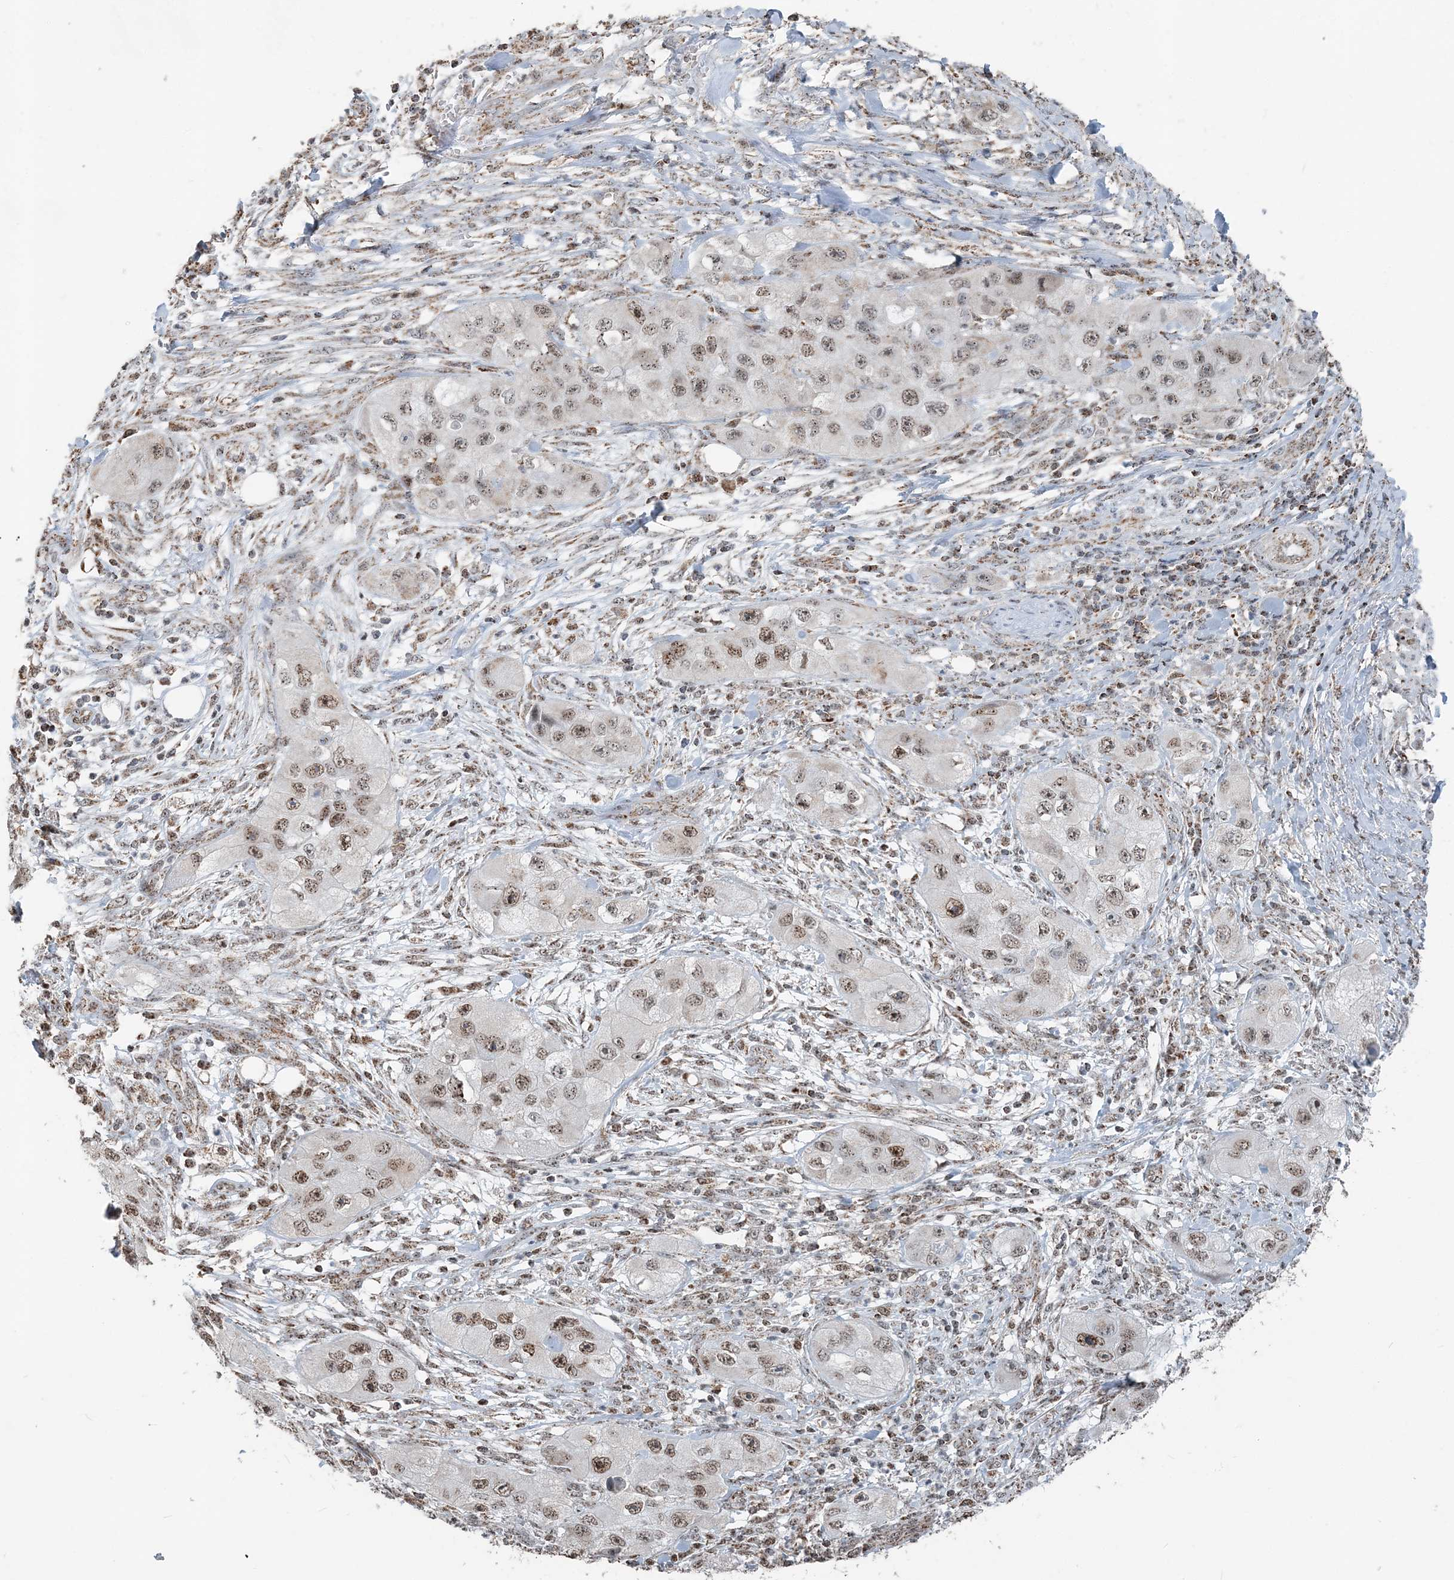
{"staining": {"intensity": "moderate", "quantity": ">75%", "location": "nuclear"}, "tissue": "skin cancer", "cell_type": "Tumor cells", "image_type": "cancer", "snomed": [{"axis": "morphology", "description": "Squamous cell carcinoma, NOS"}, {"axis": "topography", "description": "Skin"}, {"axis": "topography", "description": "Subcutis"}], "caption": "This is an image of IHC staining of squamous cell carcinoma (skin), which shows moderate expression in the nuclear of tumor cells.", "gene": "SUCLG1", "patient": {"sex": "male", "age": 73}}